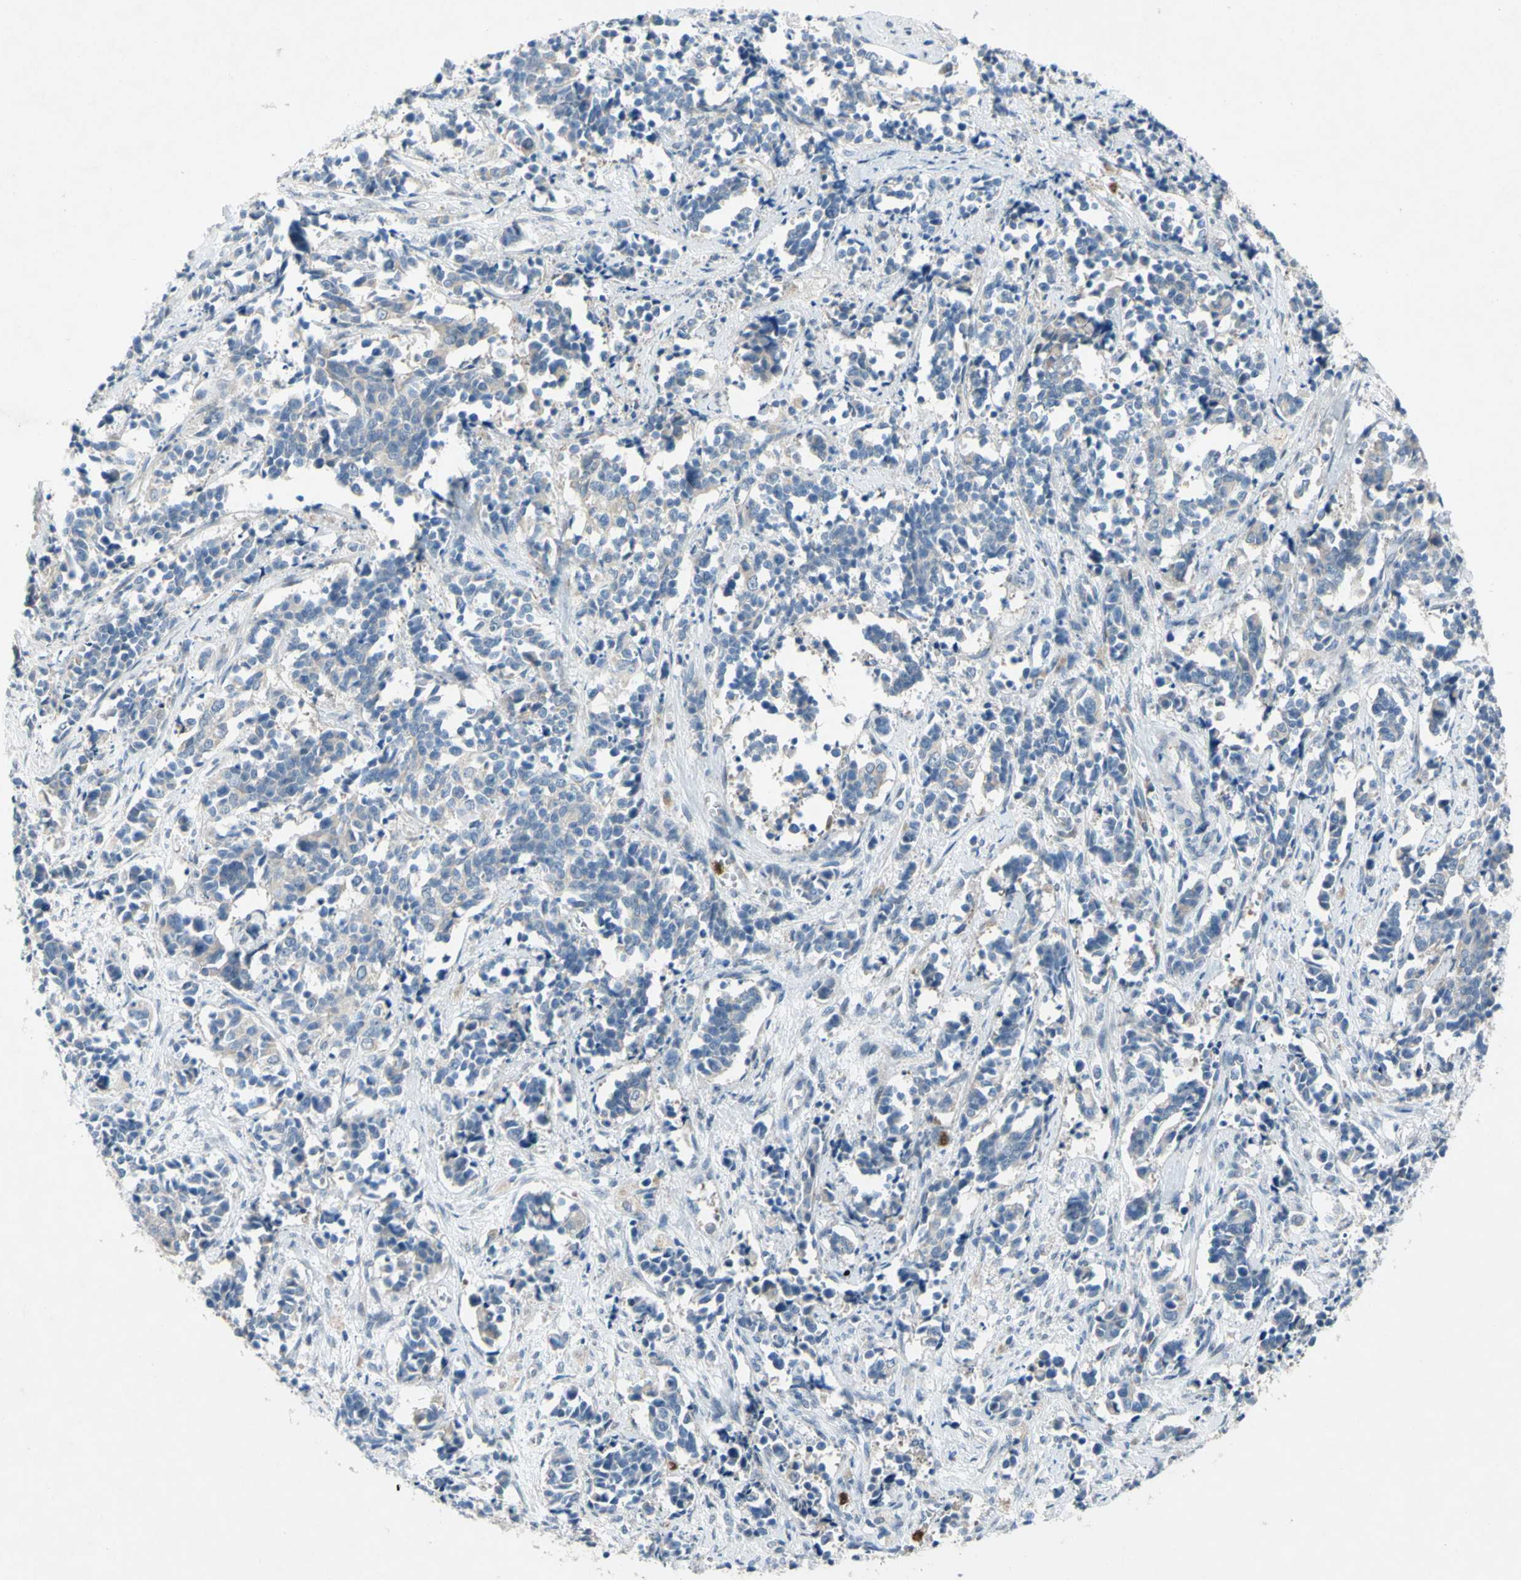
{"staining": {"intensity": "weak", "quantity": ">75%", "location": "cytoplasmic/membranous"}, "tissue": "cervical cancer", "cell_type": "Tumor cells", "image_type": "cancer", "snomed": [{"axis": "morphology", "description": "Normal tissue, NOS"}, {"axis": "morphology", "description": "Squamous cell carcinoma, NOS"}, {"axis": "topography", "description": "Cervix"}], "caption": "Weak cytoplasmic/membranous protein staining is appreciated in approximately >75% of tumor cells in cervical cancer.", "gene": "GRAMD2B", "patient": {"sex": "female", "age": 35}}